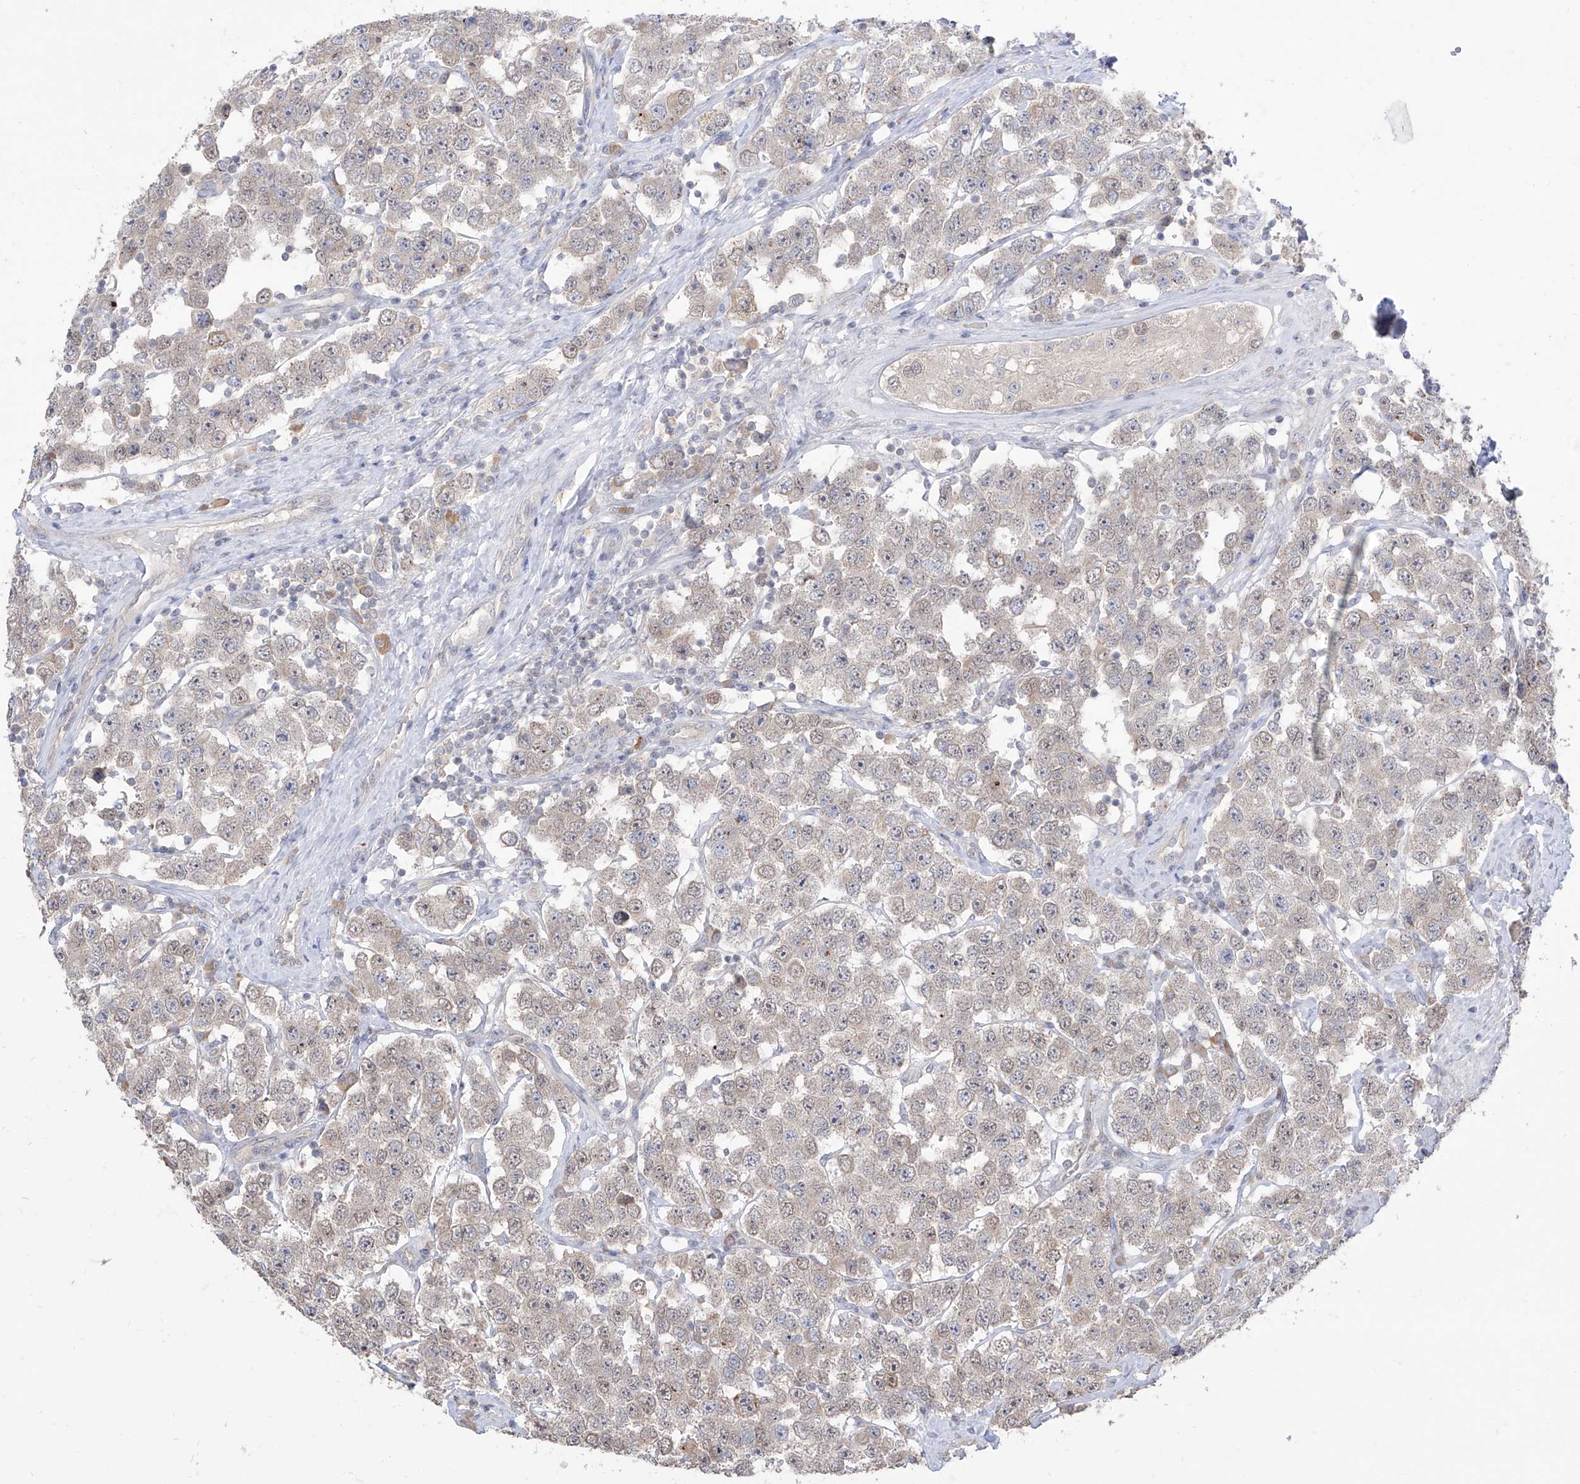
{"staining": {"intensity": "weak", "quantity": "25%-75%", "location": "nuclear"}, "tissue": "testis cancer", "cell_type": "Tumor cells", "image_type": "cancer", "snomed": [{"axis": "morphology", "description": "Seminoma, NOS"}, {"axis": "topography", "description": "Testis"}], "caption": "There is low levels of weak nuclear expression in tumor cells of testis cancer, as demonstrated by immunohistochemical staining (brown color).", "gene": "BROX", "patient": {"sex": "male", "age": 28}}